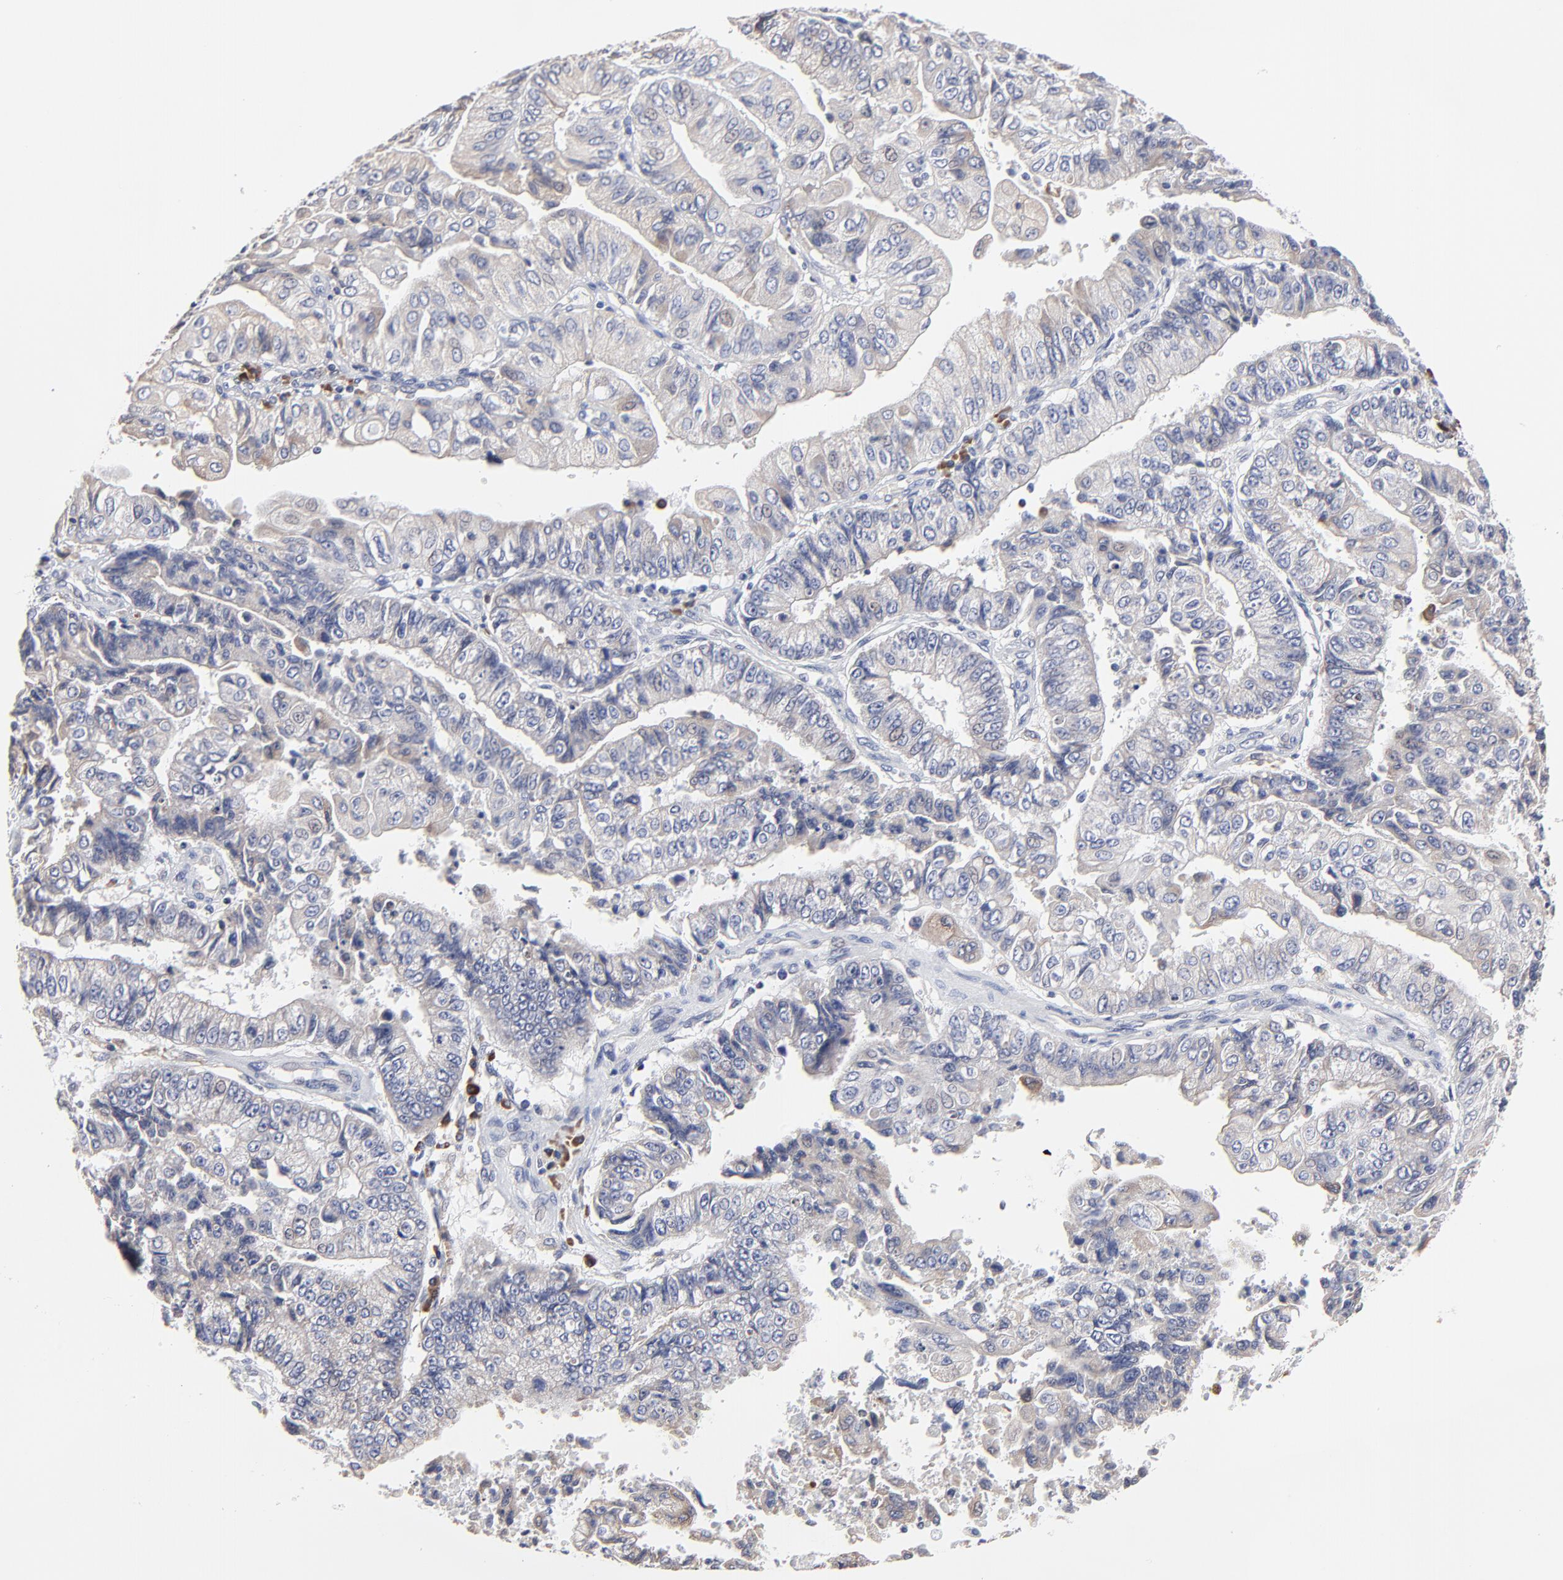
{"staining": {"intensity": "weak", "quantity": ">75%", "location": "cytoplasmic/membranous"}, "tissue": "endometrial cancer", "cell_type": "Tumor cells", "image_type": "cancer", "snomed": [{"axis": "morphology", "description": "Adenocarcinoma, NOS"}, {"axis": "topography", "description": "Endometrium"}], "caption": "Immunohistochemistry (IHC) image of endometrial cancer (adenocarcinoma) stained for a protein (brown), which demonstrates low levels of weak cytoplasmic/membranous expression in approximately >75% of tumor cells.", "gene": "TRIM22", "patient": {"sex": "female", "age": 75}}